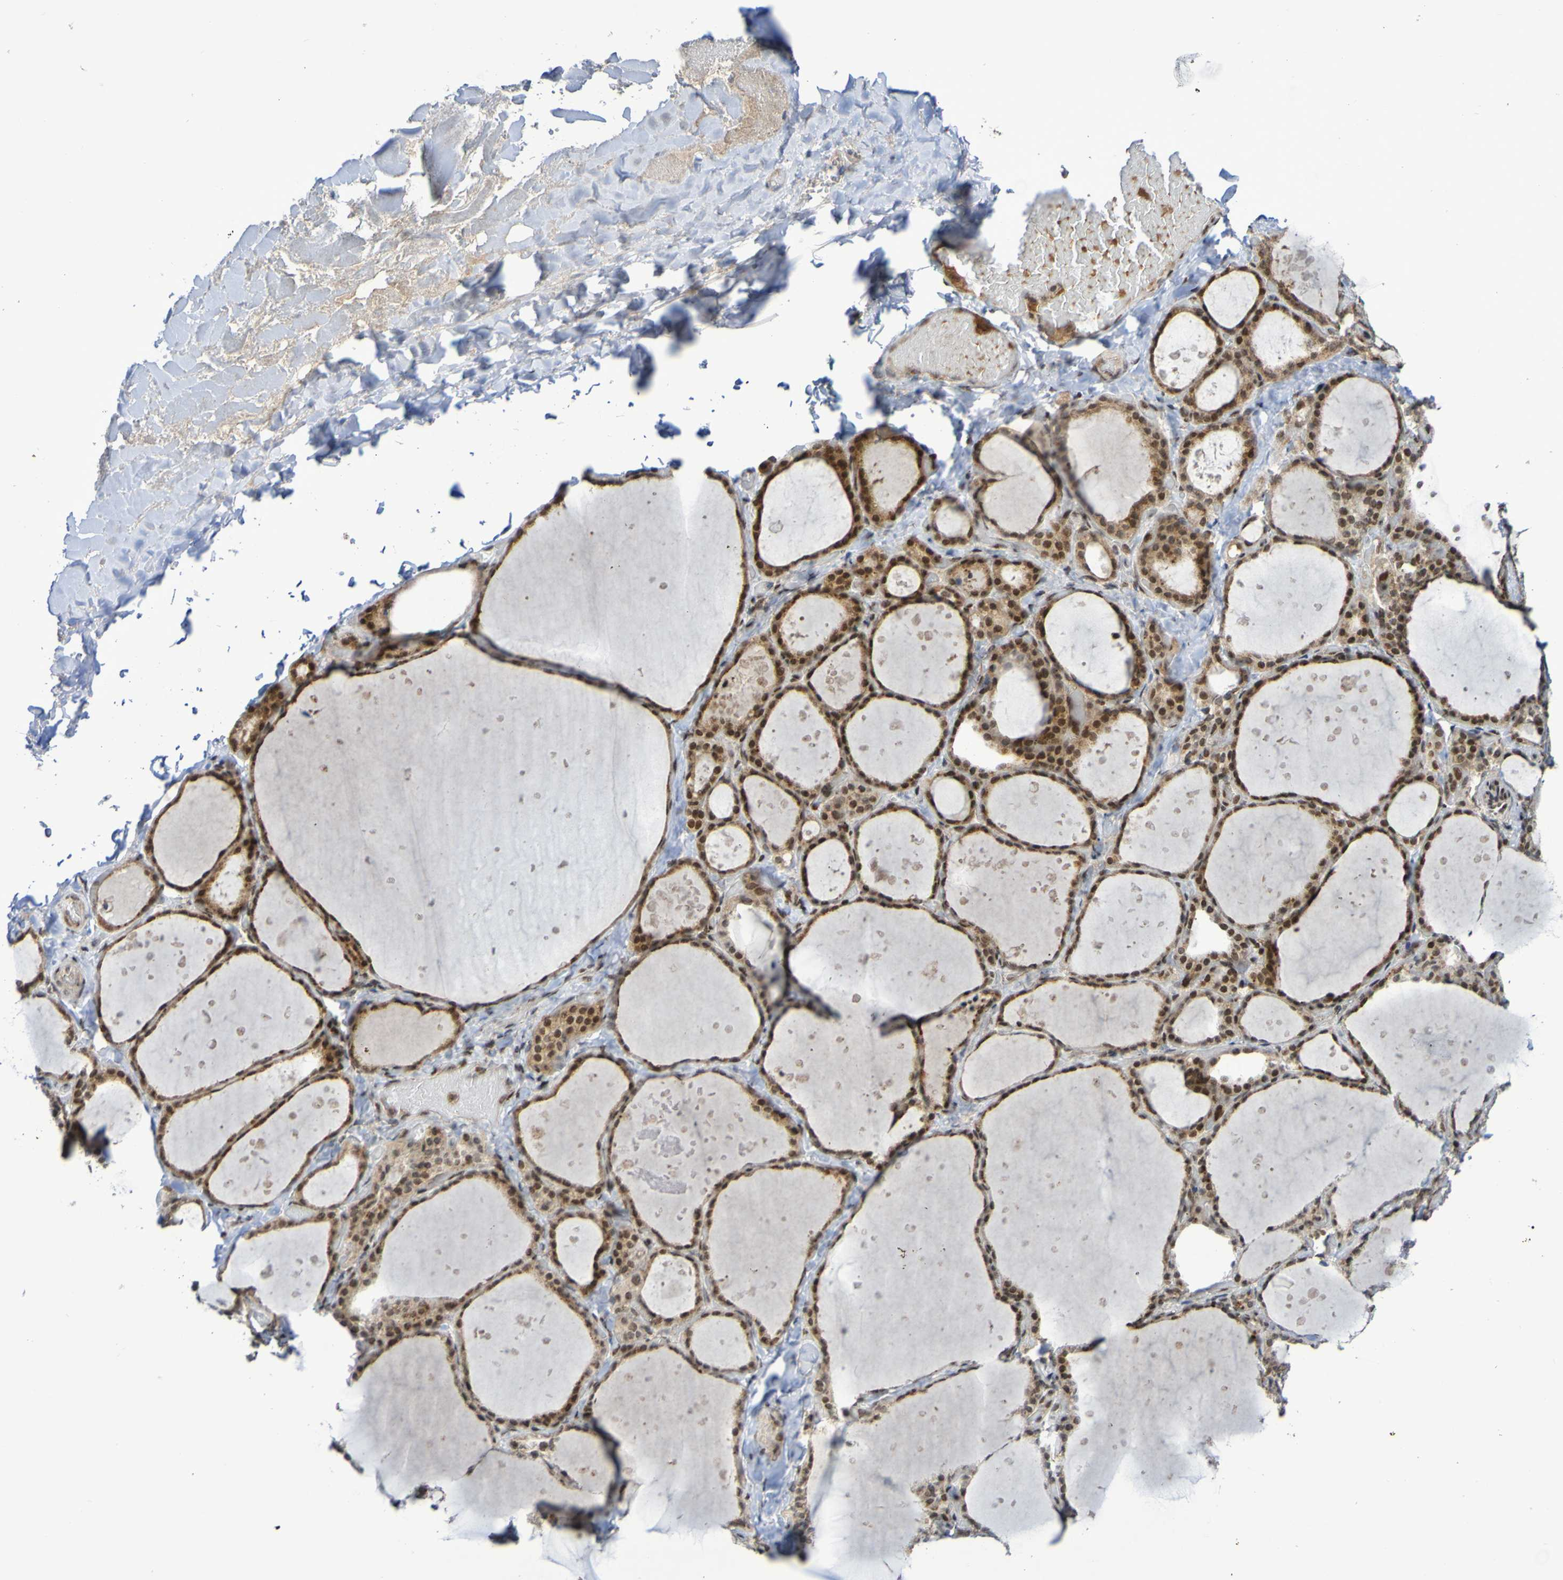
{"staining": {"intensity": "strong", "quantity": ">75%", "location": "cytoplasmic/membranous,nuclear"}, "tissue": "thyroid gland", "cell_type": "Glandular cells", "image_type": "normal", "snomed": [{"axis": "morphology", "description": "Normal tissue, NOS"}, {"axis": "topography", "description": "Thyroid gland"}], "caption": "This is an image of immunohistochemistry staining of normal thyroid gland, which shows strong expression in the cytoplasmic/membranous,nuclear of glandular cells.", "gene": "ITLN1", "patient": {"sex": "female", "age": 44}}